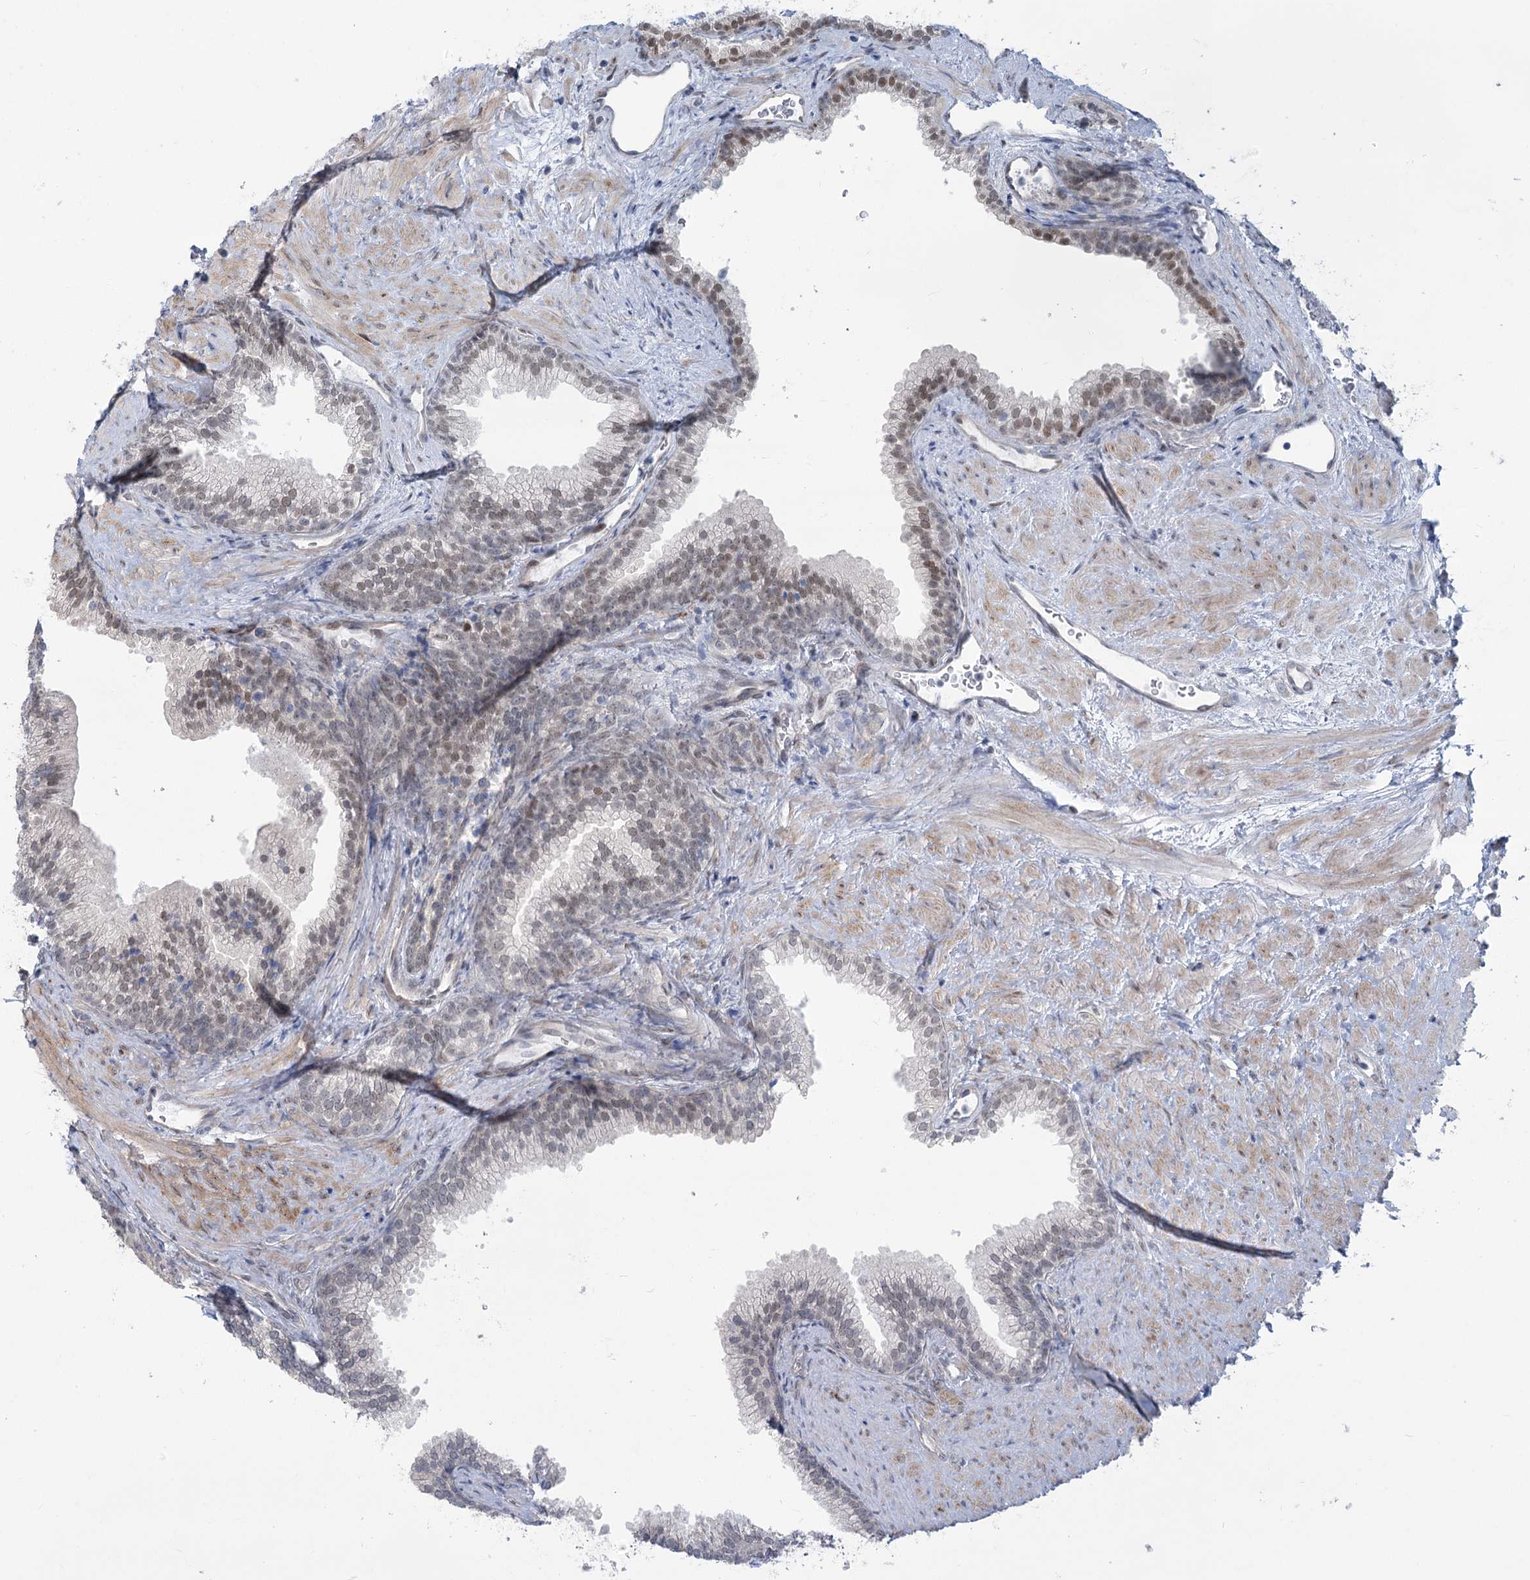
{"staining": {"intensity": "weak", "quantity": "25%-75%", "location": "nuclear"}, "tissue": "prostate", "cell_type": "Glandular cells", "image_type": "normal", "snomed": [{"axis": "morphology", "description": "Normal tissue, NOS"}, {"axis": "topography", "description": "Prostate"}], "caption": "Glandular cells show weak nuclear staining in approximately 25%-75% of cells in benign prostate.", "gene": "ABITRAM", "patient": {"sex": "male", "age": 76}}